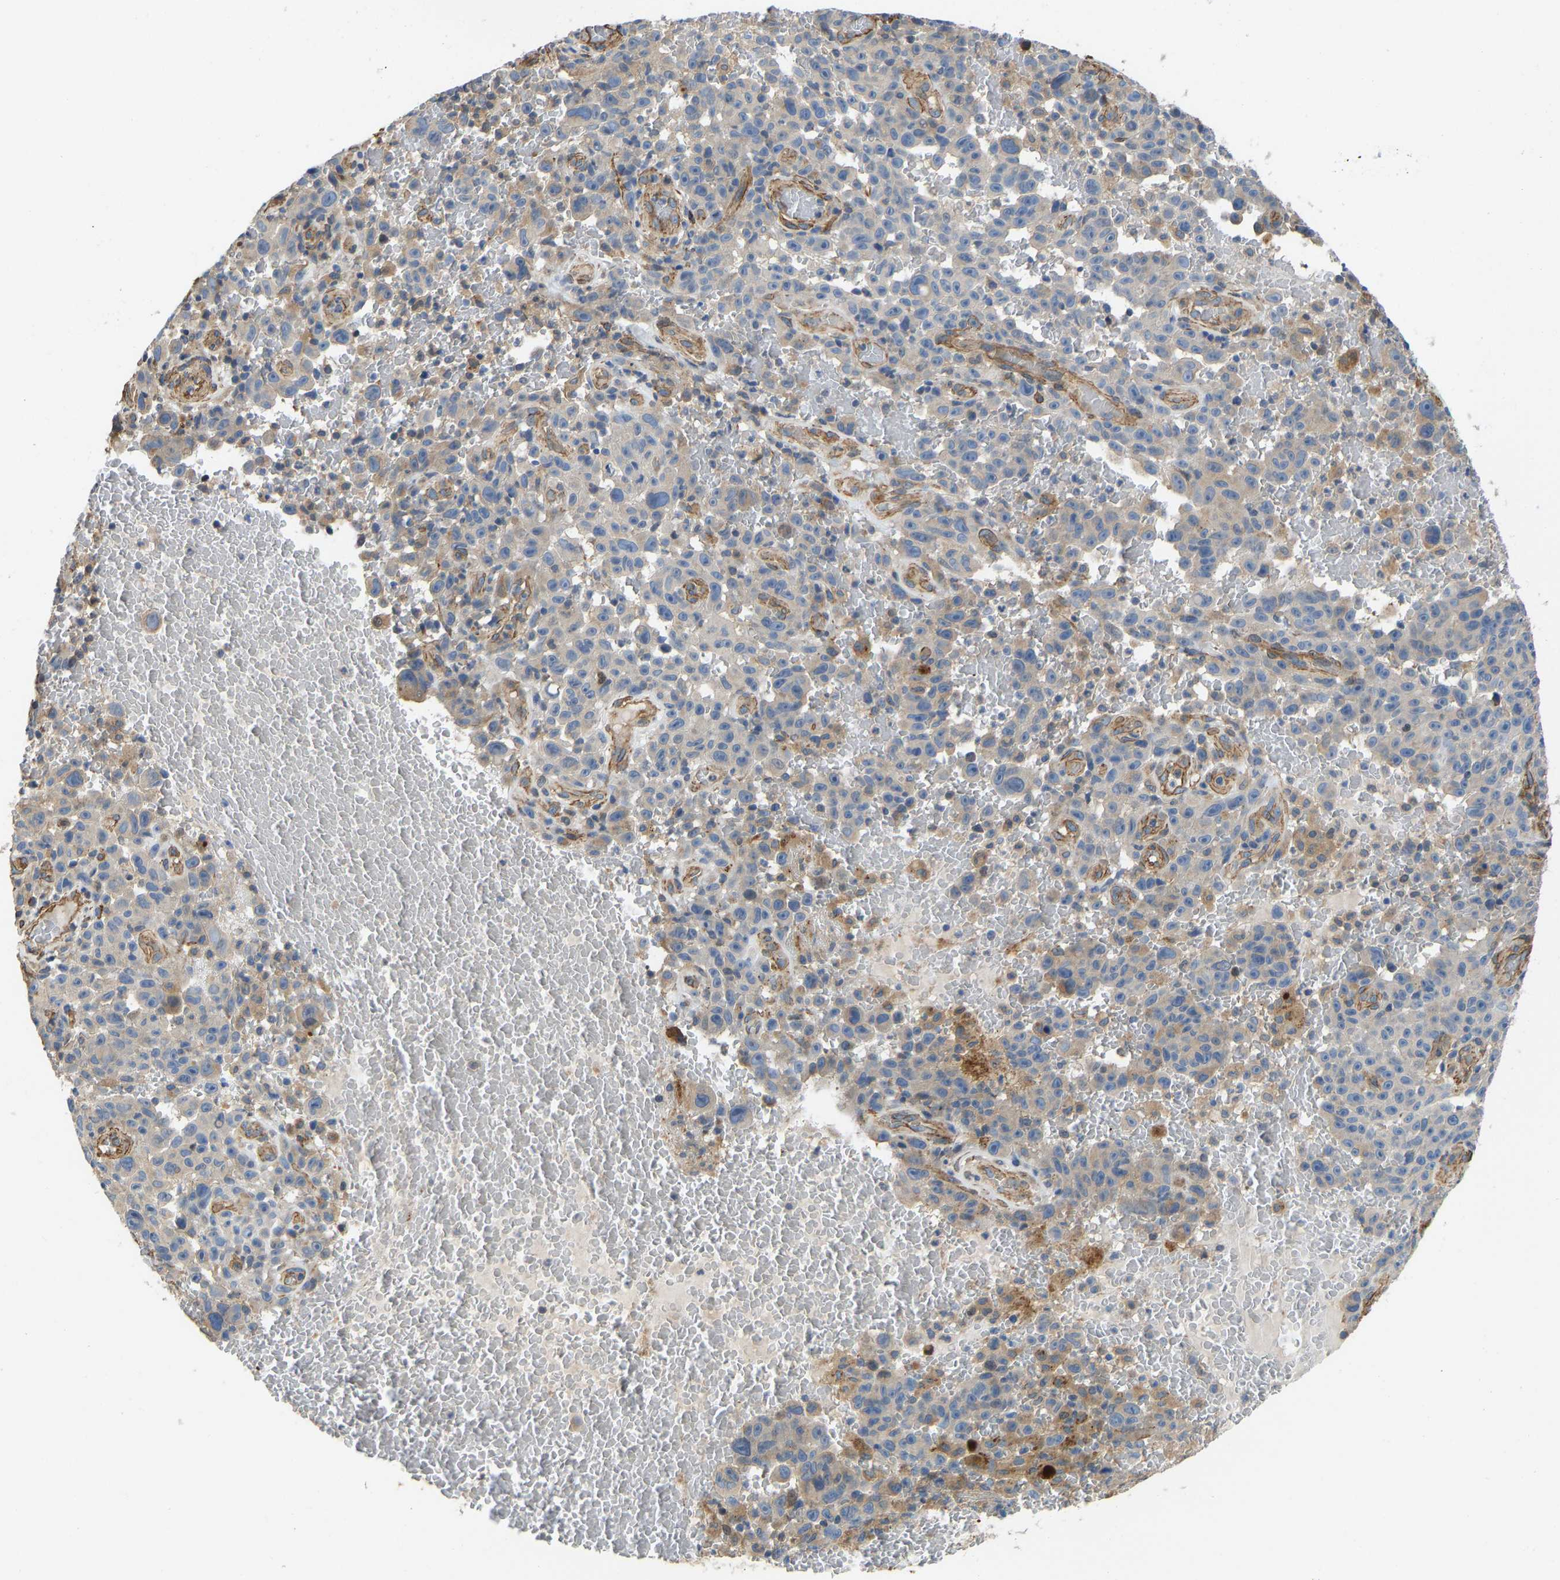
{"staining": {"intensity": "weak", "quantity": "<25%", "location": "cytoplasmic/membranous"}, "tissue": "melanoma", "cell_type": "Tumor cells", "image_type": "cancer", "snomed": [{"axis": "morphology", "description": "Malignant melanoma, NOS"}, {"axis": "topography", "description": "Skin"}], "caption": "An immunohistochemistry photomicrograph of malignant melanoma is shown. There is no staining in tumor cells of malignant melanoma.", "gene": "ELMO2", "patient": {"sex": "female", "age": 82}}